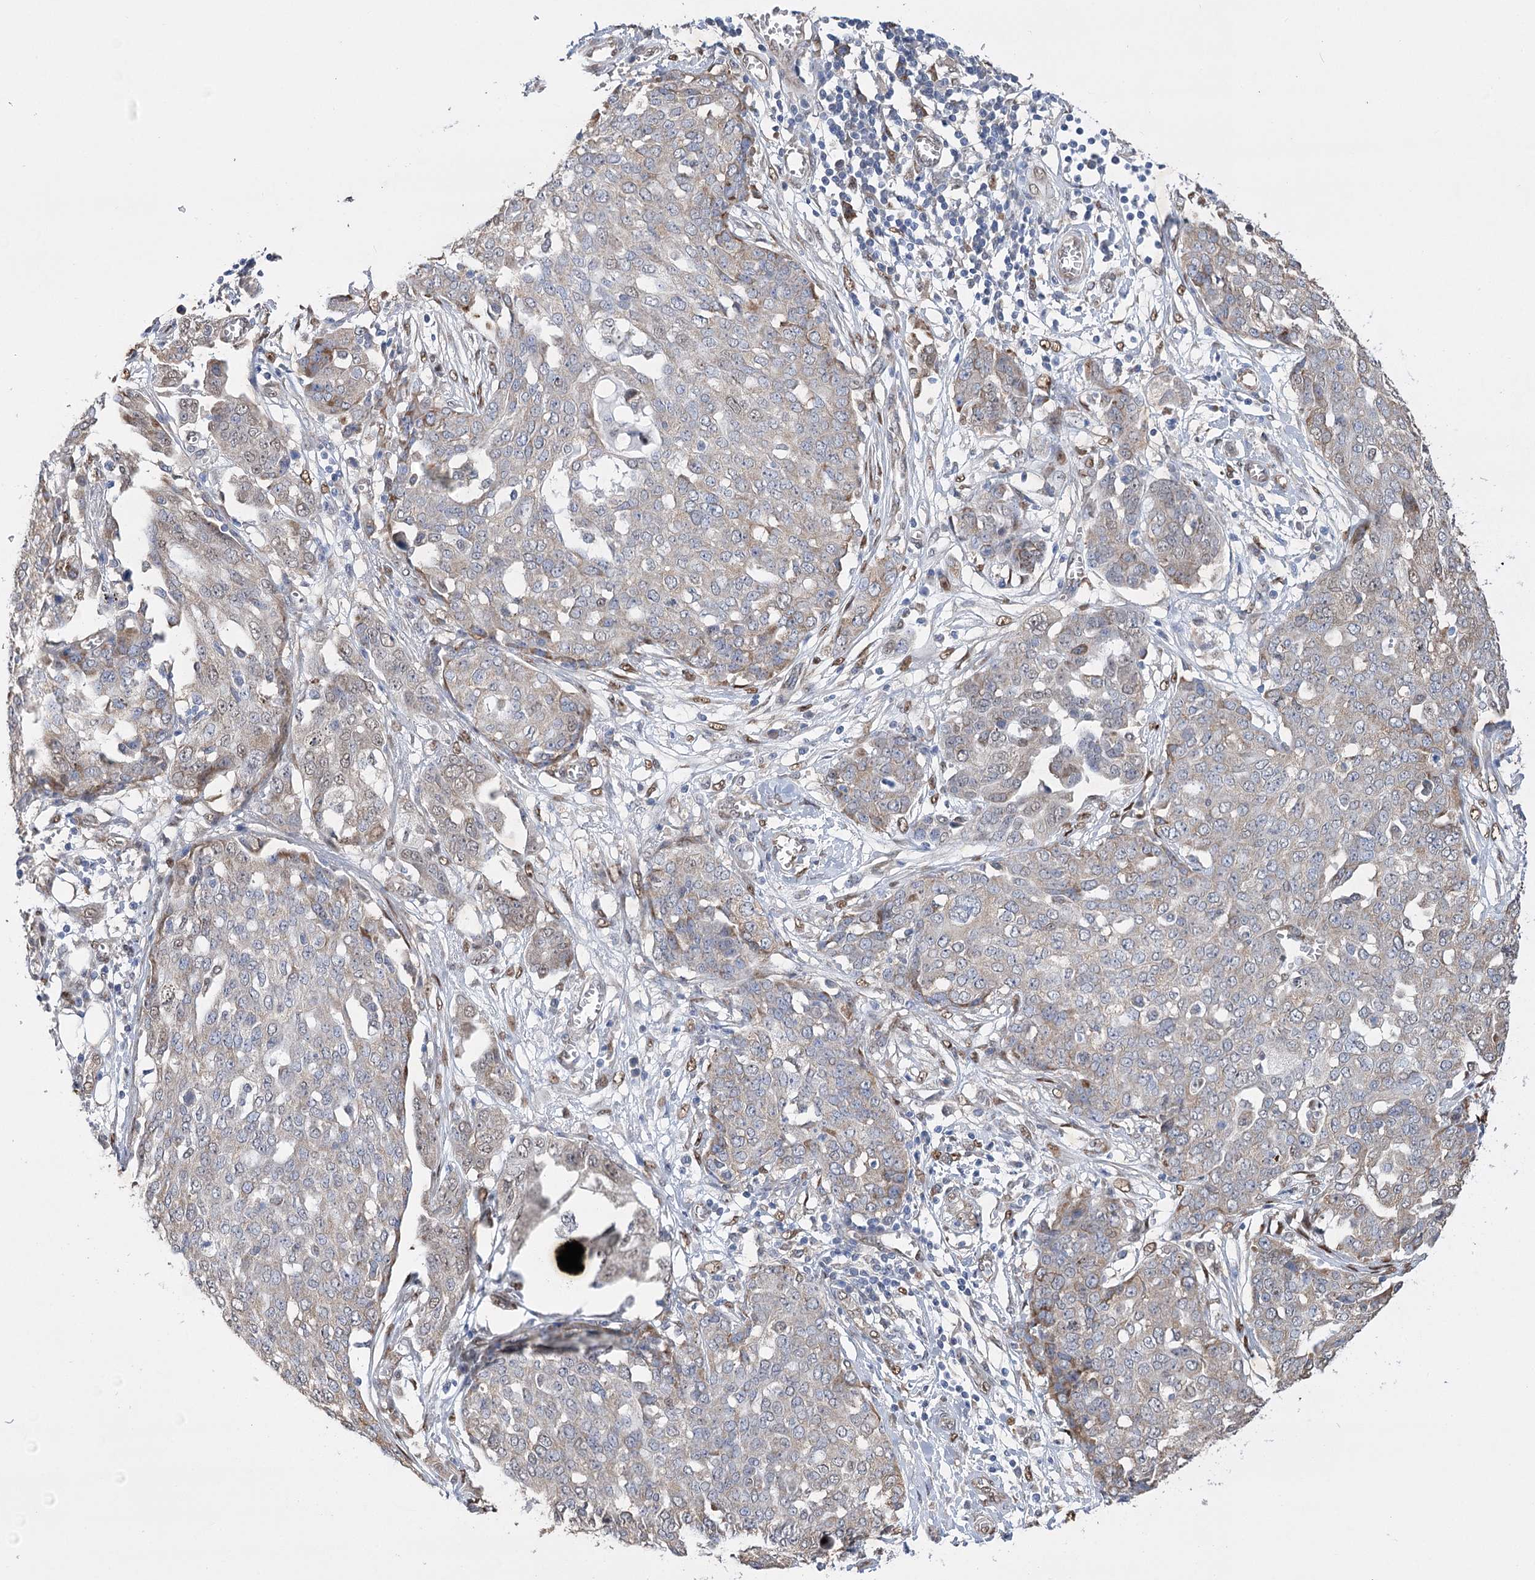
{"staining": {"intensity": "weak", "quantity": "<25%", "location": "cytoplasmic/membranous"}, "tissue": "ovarian cancer", "cell_type": "Tumor cells", "image_type": "cancer", "snomed": [{"axis": "morphology", "description": "Cystadenocarcinoma, serous, NOS"}, {"axis": "topography", "description": "Soft tissue"}, {"axis": "topography", "description": "Ovary"}], "caption": "DAB (3,3'-diaminobenzidine) immunohistochemical staining of human serous cystadenocarcinoma (ovarian) shows no significant staining in tumor cells.", "gene": "NFU1", "patient": {"sex": "female", "age": 57}}